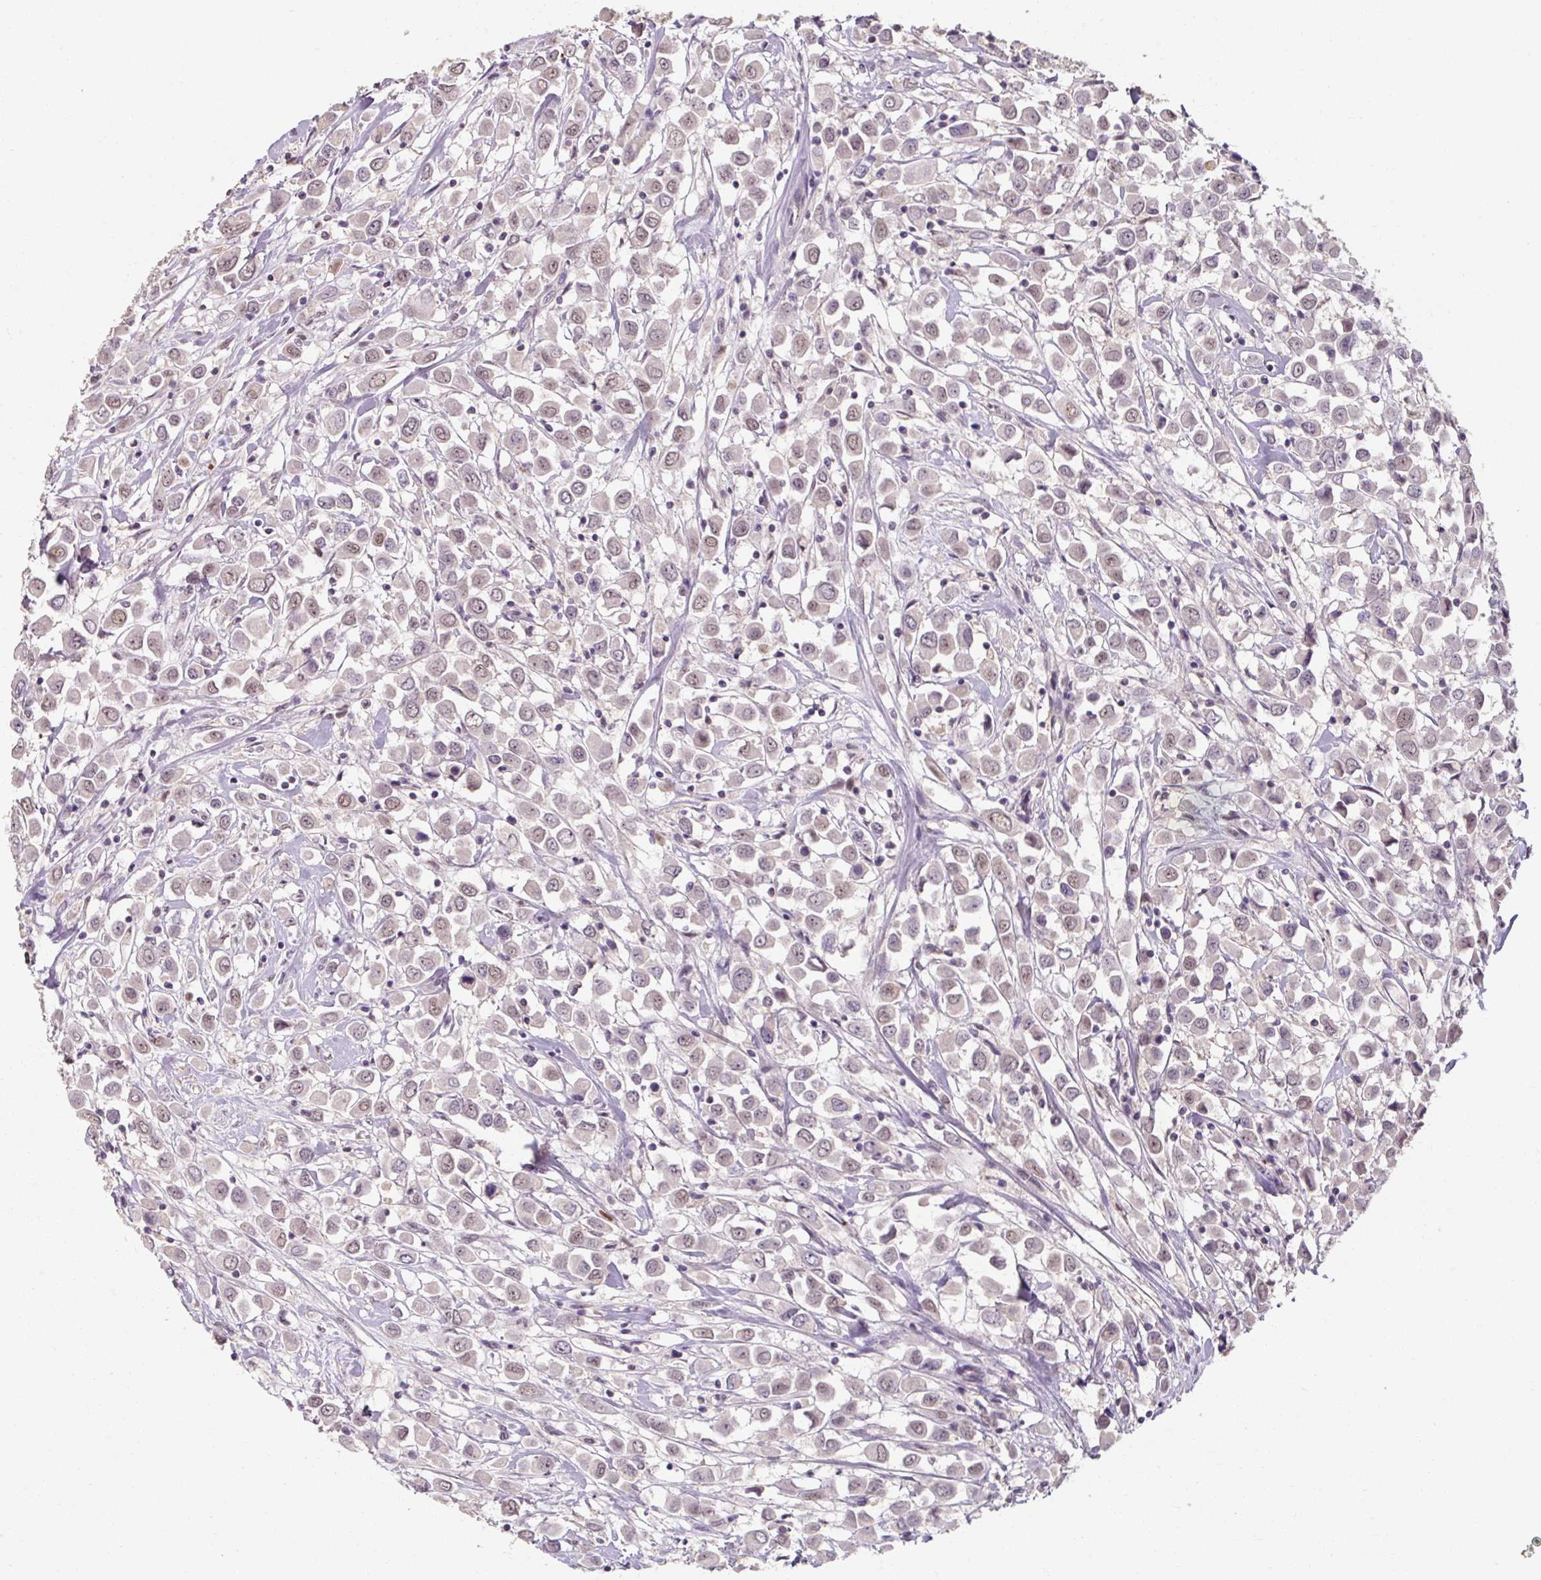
{"staining": {"intensity": "weak", "quantity": "25%-75%", "location": "nuclear"}, "tissue": "breast cancer", "cell_type": "Tumor cells", "image_type": "cancer", "snomed": [{"axis": "morphology", "description": "Duct carcinoma"}, {"axis": "topography", "description": "Breast"}], "caption": "Human breast cancer stained for a protein (brown) reveals weak nuclear positive positivity in about 25%-75% of tumor cells.", "gene": "ZFTRAF1", "patient": {"sex": "female", "age": 61}}